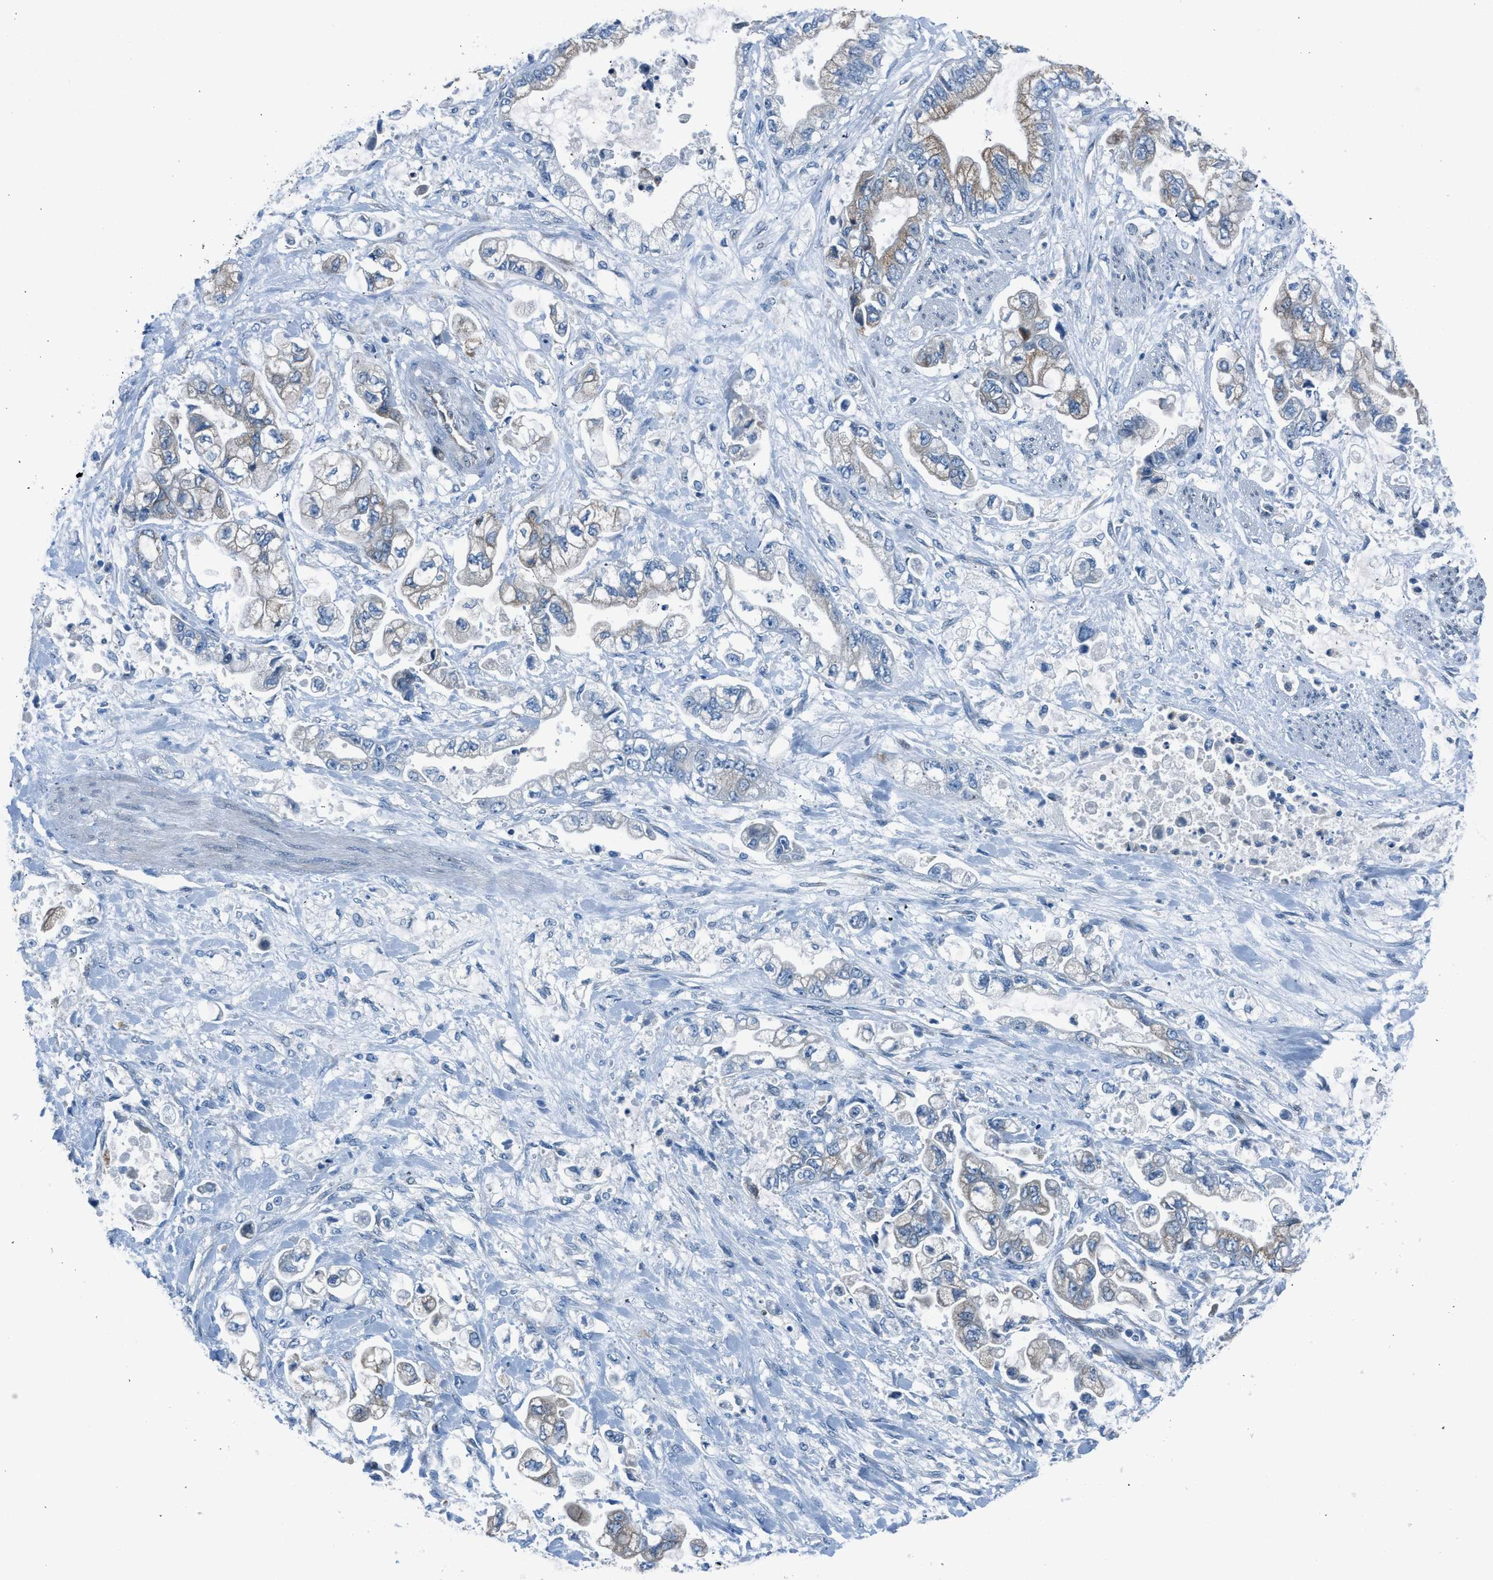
{"staining": {"intensity": "weak", "quantity": "25%-75%", "location": "cytoplasmic/membranous"}, "tissue": "stomach cancer", "cell_type": "Tumor cells", "image_type": "cancer", "snomed": [{"axis": "morphology", "description": "Normal tissue, NOS"}, {"axis": "morphology", "description": "Adenocarcinoma, NOS"}, {"axis": "topography", "description": "Stomach"}], "caption": "High-magnification brightfield microscopy of adenocarcinoma (stomach) stained with DAB (brown) and counterstained with hematoxylin (blue). tumor cells exhibit weak cytoplasmic/membranous positivity is present in approximately25%-75% of cells. Nuclei are stained in blue.", "gene": "RNF41", "patient": {"sex": "male", "age": 62}}